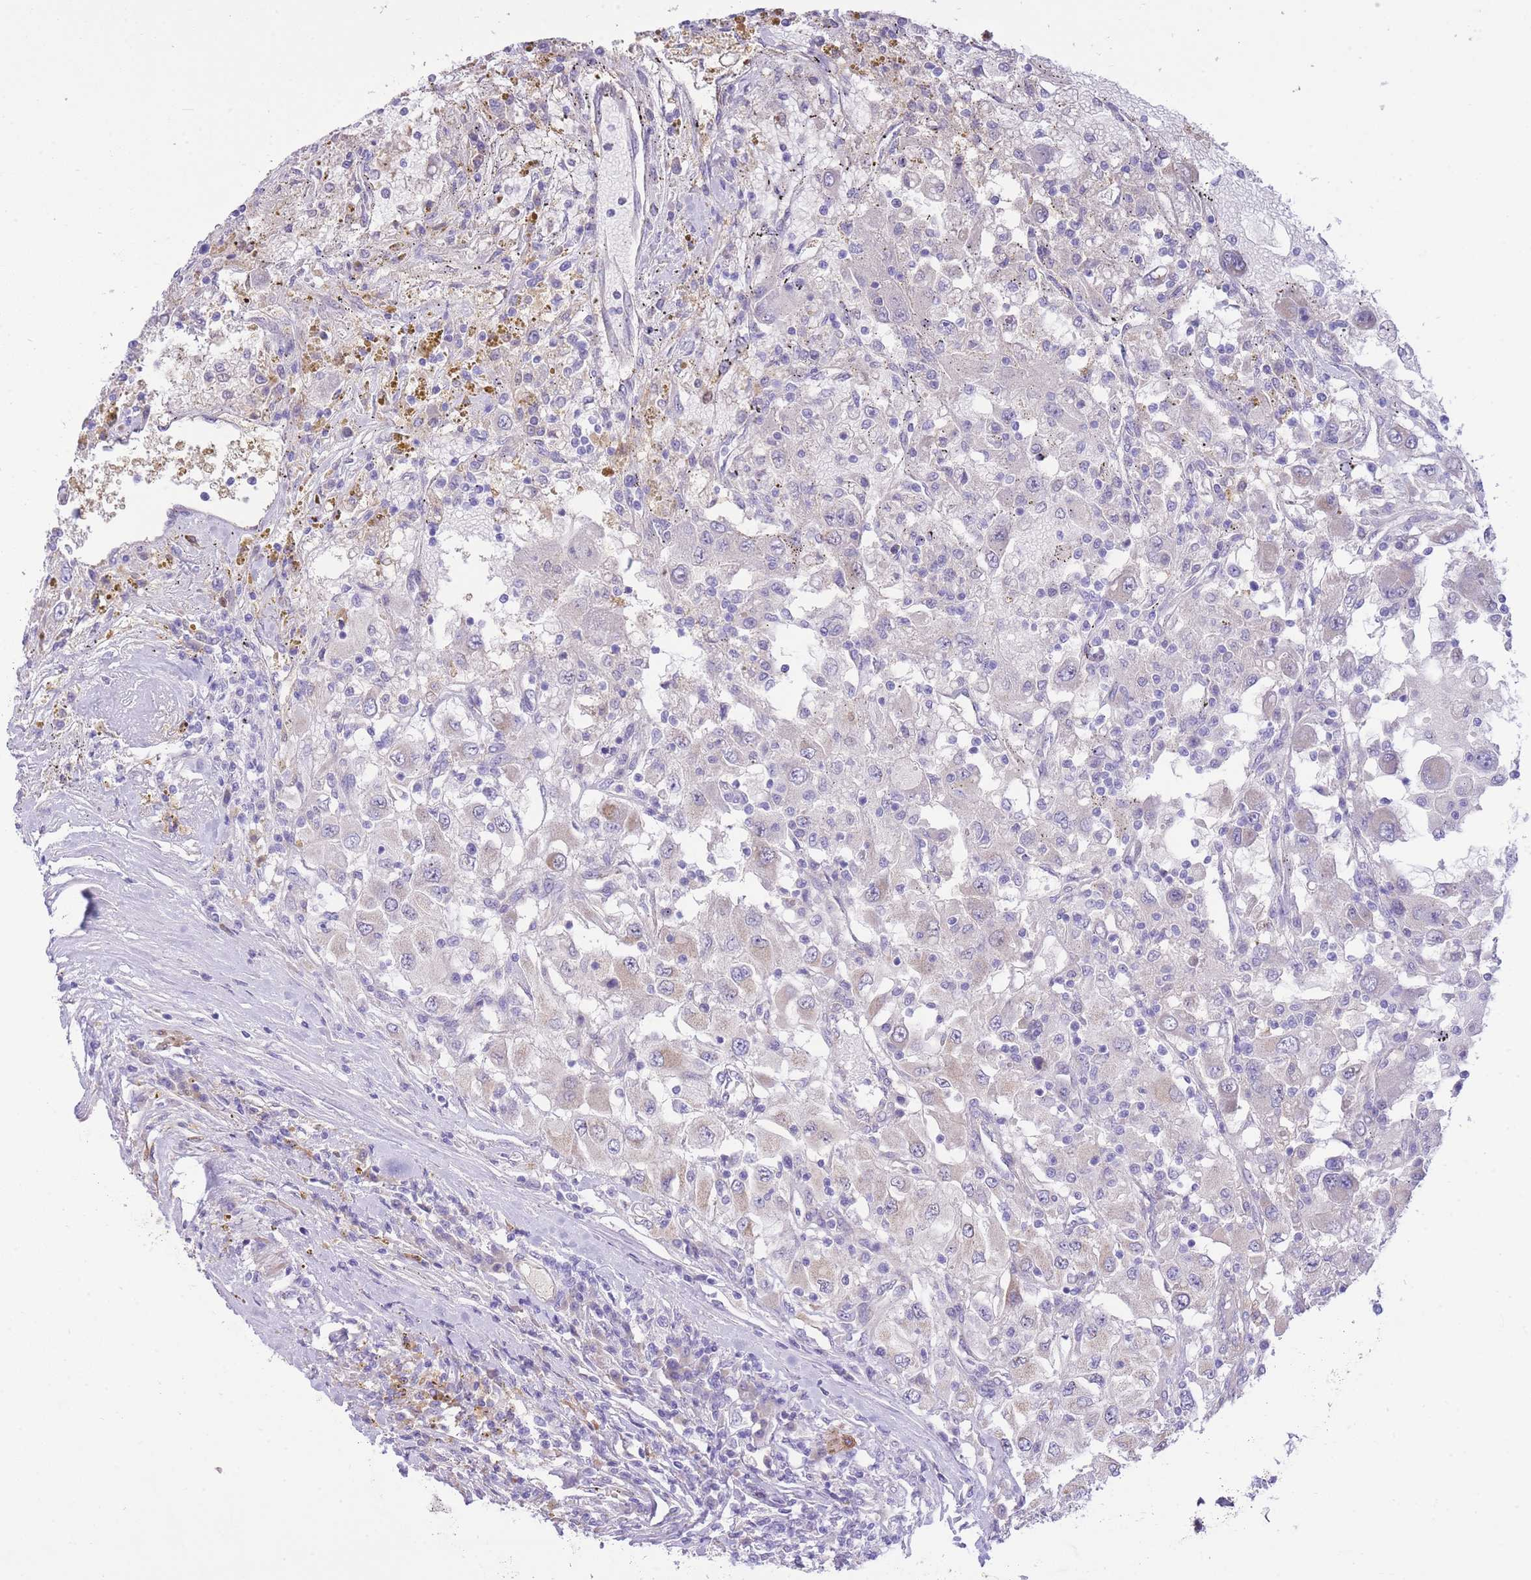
{"staining": {"intensity": "negative", "quantity": "none", "location": "none"}, "tissue": "renal cancer", "cell_type": "Tumor cells", "image_type": "cancer", "snomed": [{"axis": "morphology", "description": "Adenocarcinoma, NOS"}, {"axis": "topography", "description": "Kidney"}], "caption": "The micrograph demonstrates no staining of tumor cells in renal adenocarcinoma.", "gene": "PGM1", "patient": {"sex": "female", "age": 67}}